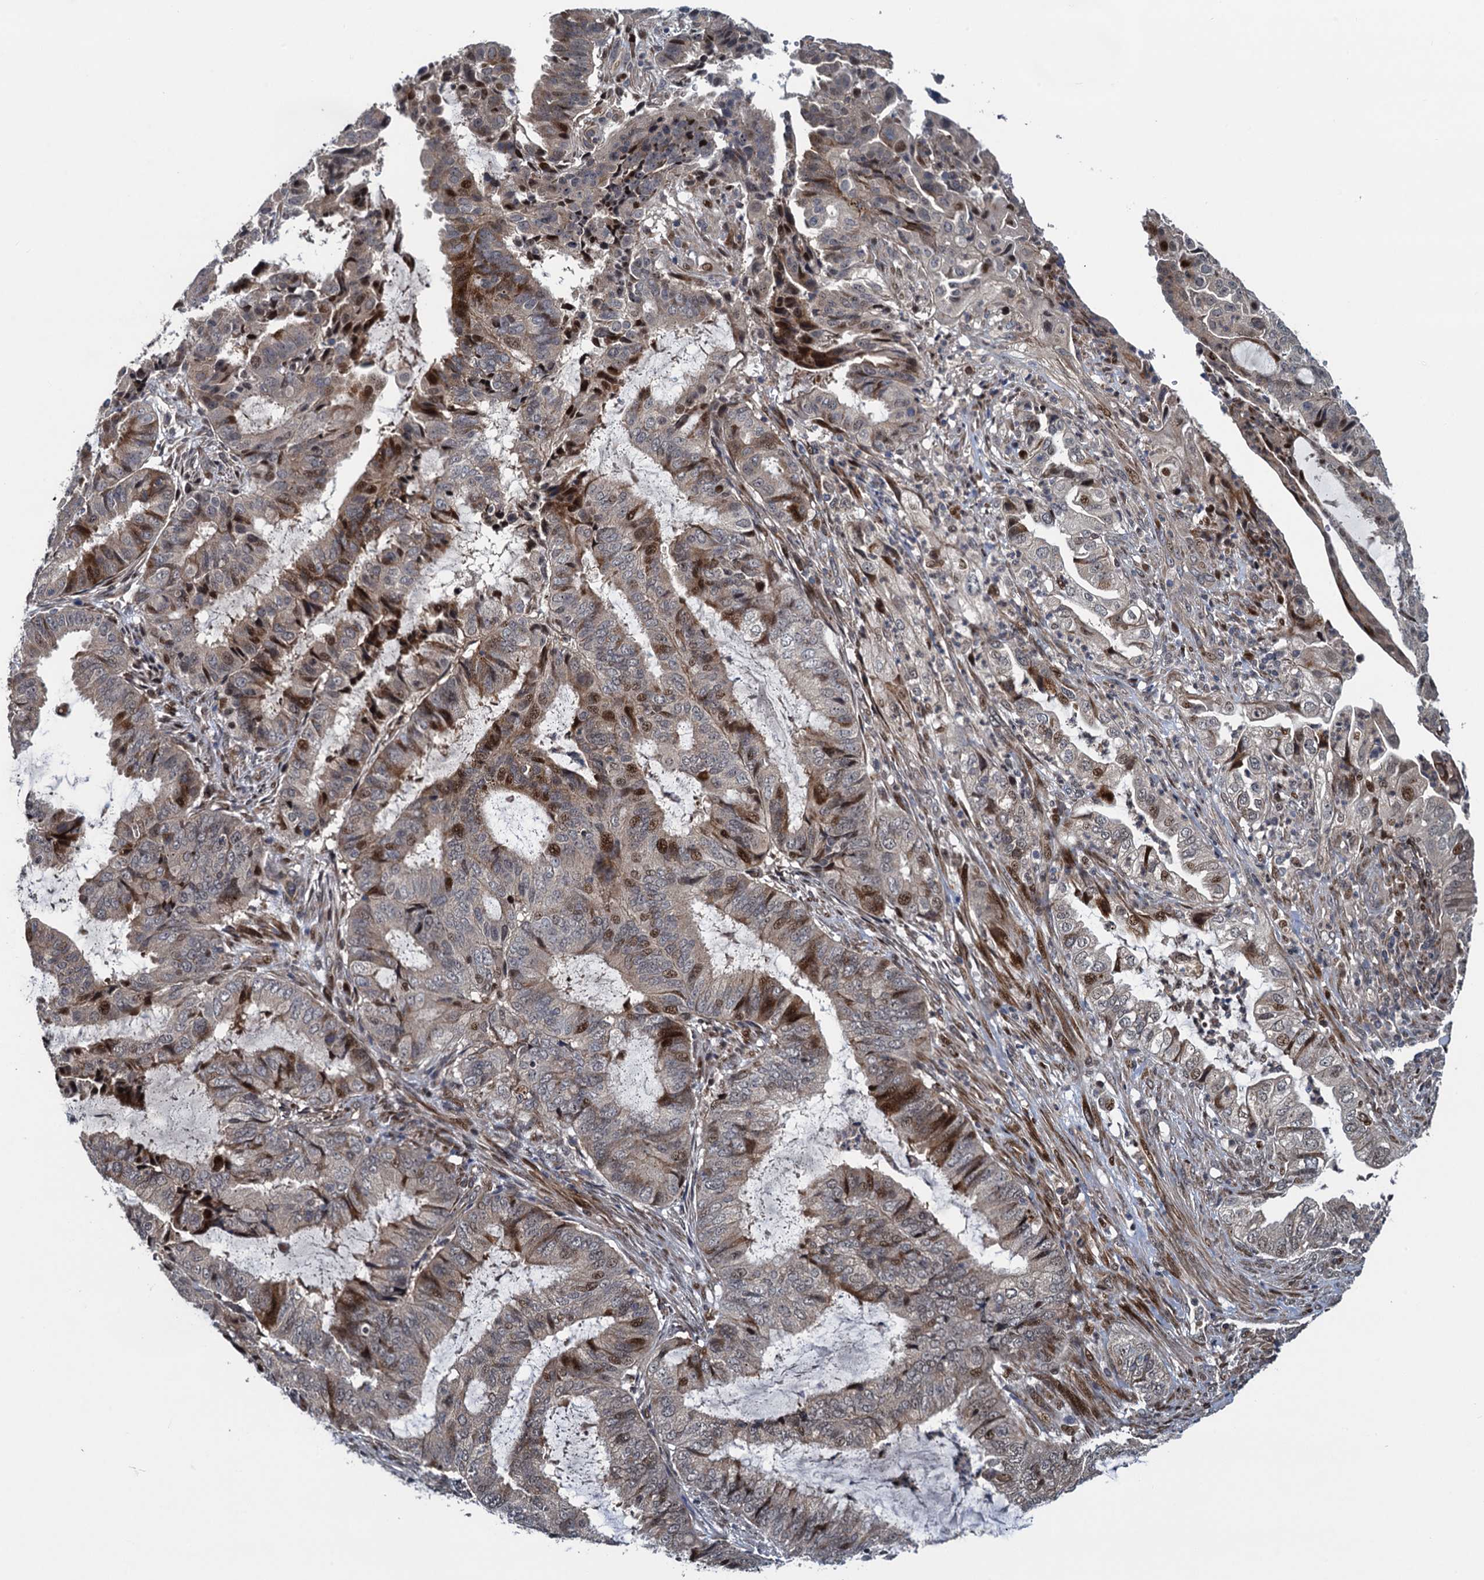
{"staining": {"intensity": "moderate", "quantity": "<25%", "location": "nuclear"}, "tissue": "endometrial cancer", "cell_type": "Tumor cells", "image_type": "cancer", "snomed": [{"axis": "morphology", "description": "Adenocarcinoma, NOS"}, {"axis": "topography", "description": "Endometrium"}], "caption": "This micrograph demonstrates endometrial cancer (adenocarcinoma) stained with immunohistochemistry (IHC) to label a protein in brown. The nuclear of tumor cells show moderate positivity for the protein. Nuclei are counter-stained blue.", "gene": "ATOSA", "patient": {"sex": "female", "age": 51}}